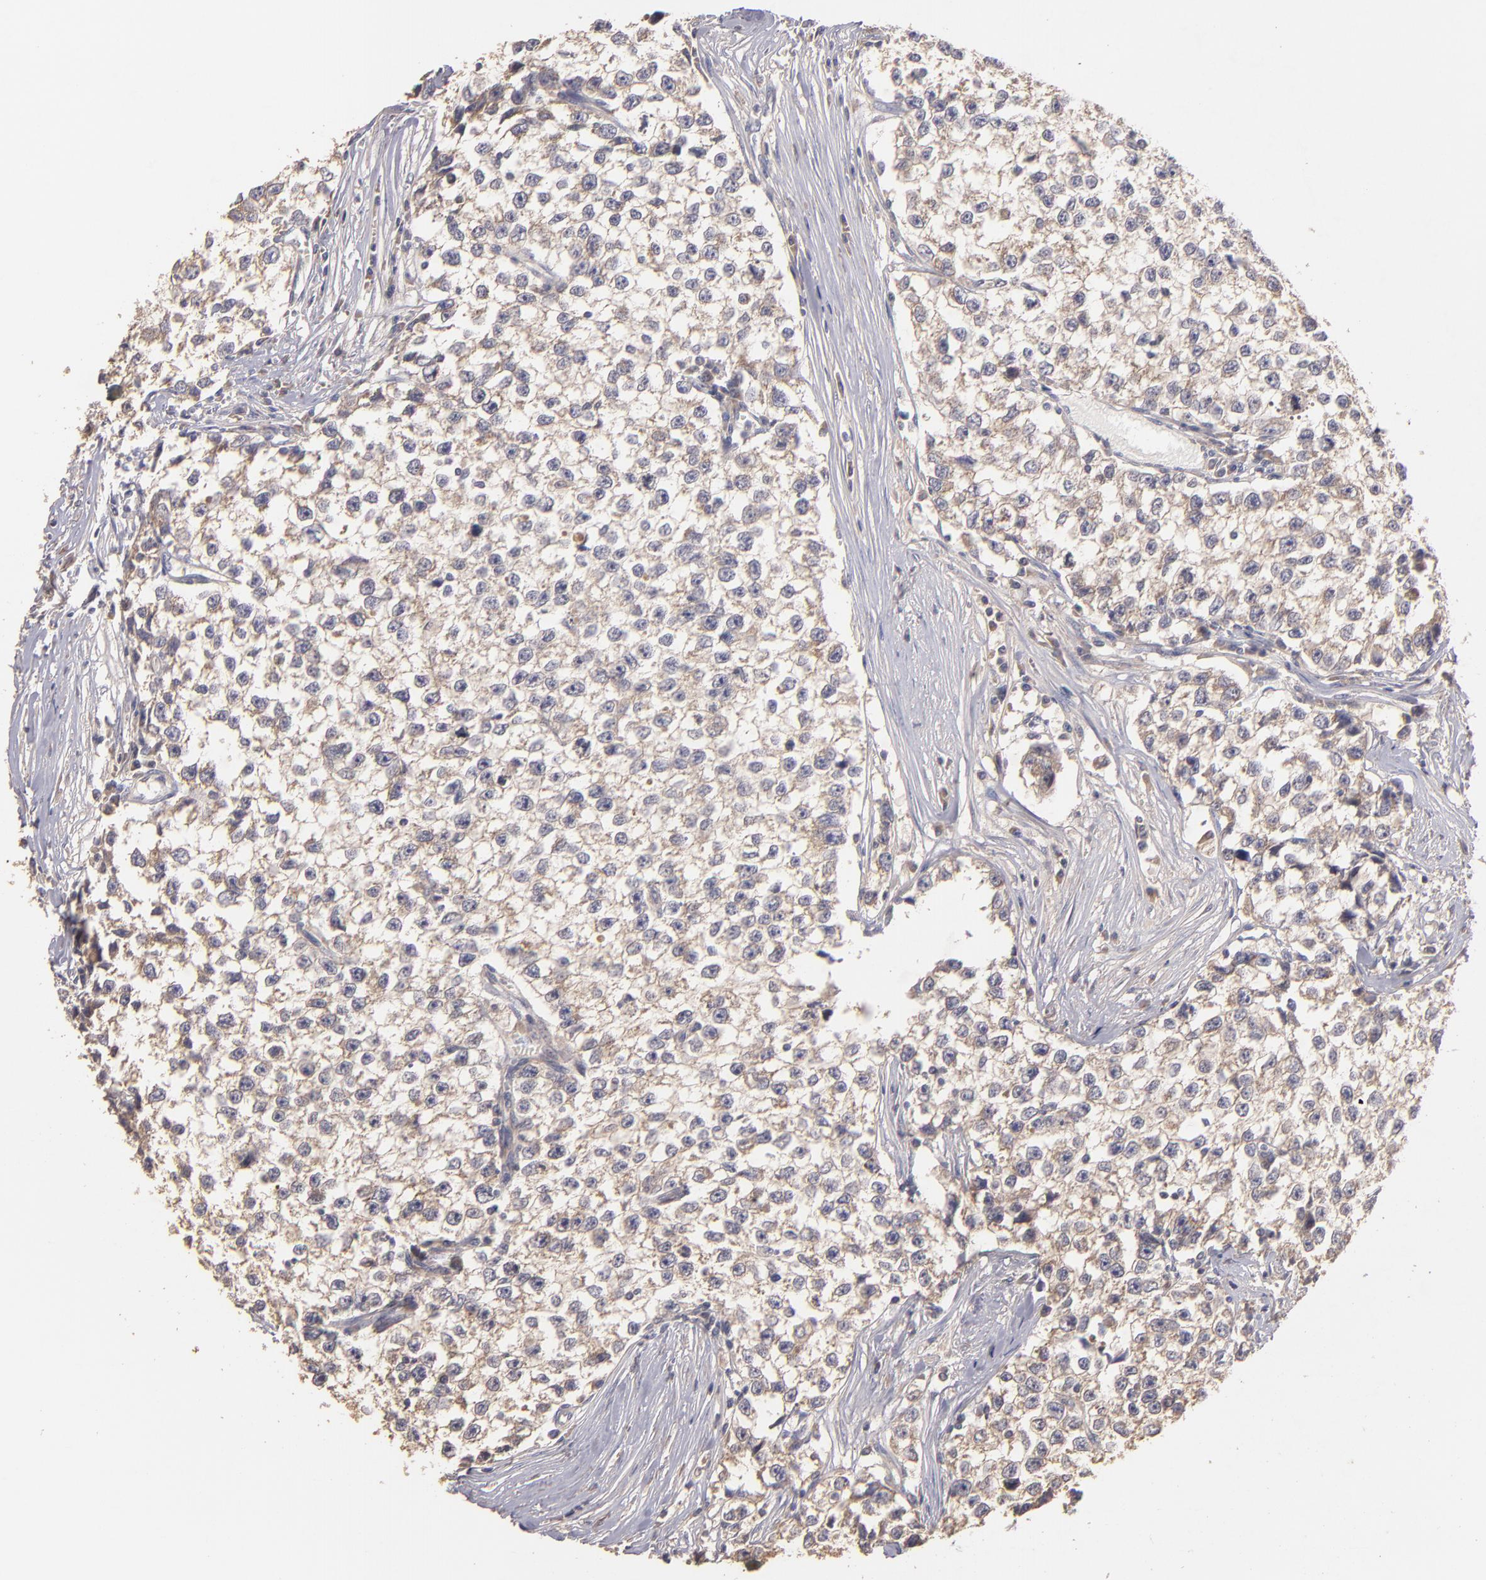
{"staining": {"intensity": "weak", "quantity": "25%-75%", "location": "cytoplasmic/membranous"}, "tissue": "testis cancer", "cell_type": "Tumor cells", "image_type": "cancer", "snomed": [{"axis": "morphology", "description": "Seminoma, NOS"}, {"axis": "morphology", "description": "Carcinoma, Embryonal, NOS"}, {"axis": "topography", "description": "Testis"}], "caption": "This is an image of IHC staining of testis cancer (seminoma), which shows weak staining in the cytoplasmic/membranous of tumor cells.", "gene": "UPF3B", "patient": {"sex": "male", "age": 30}}